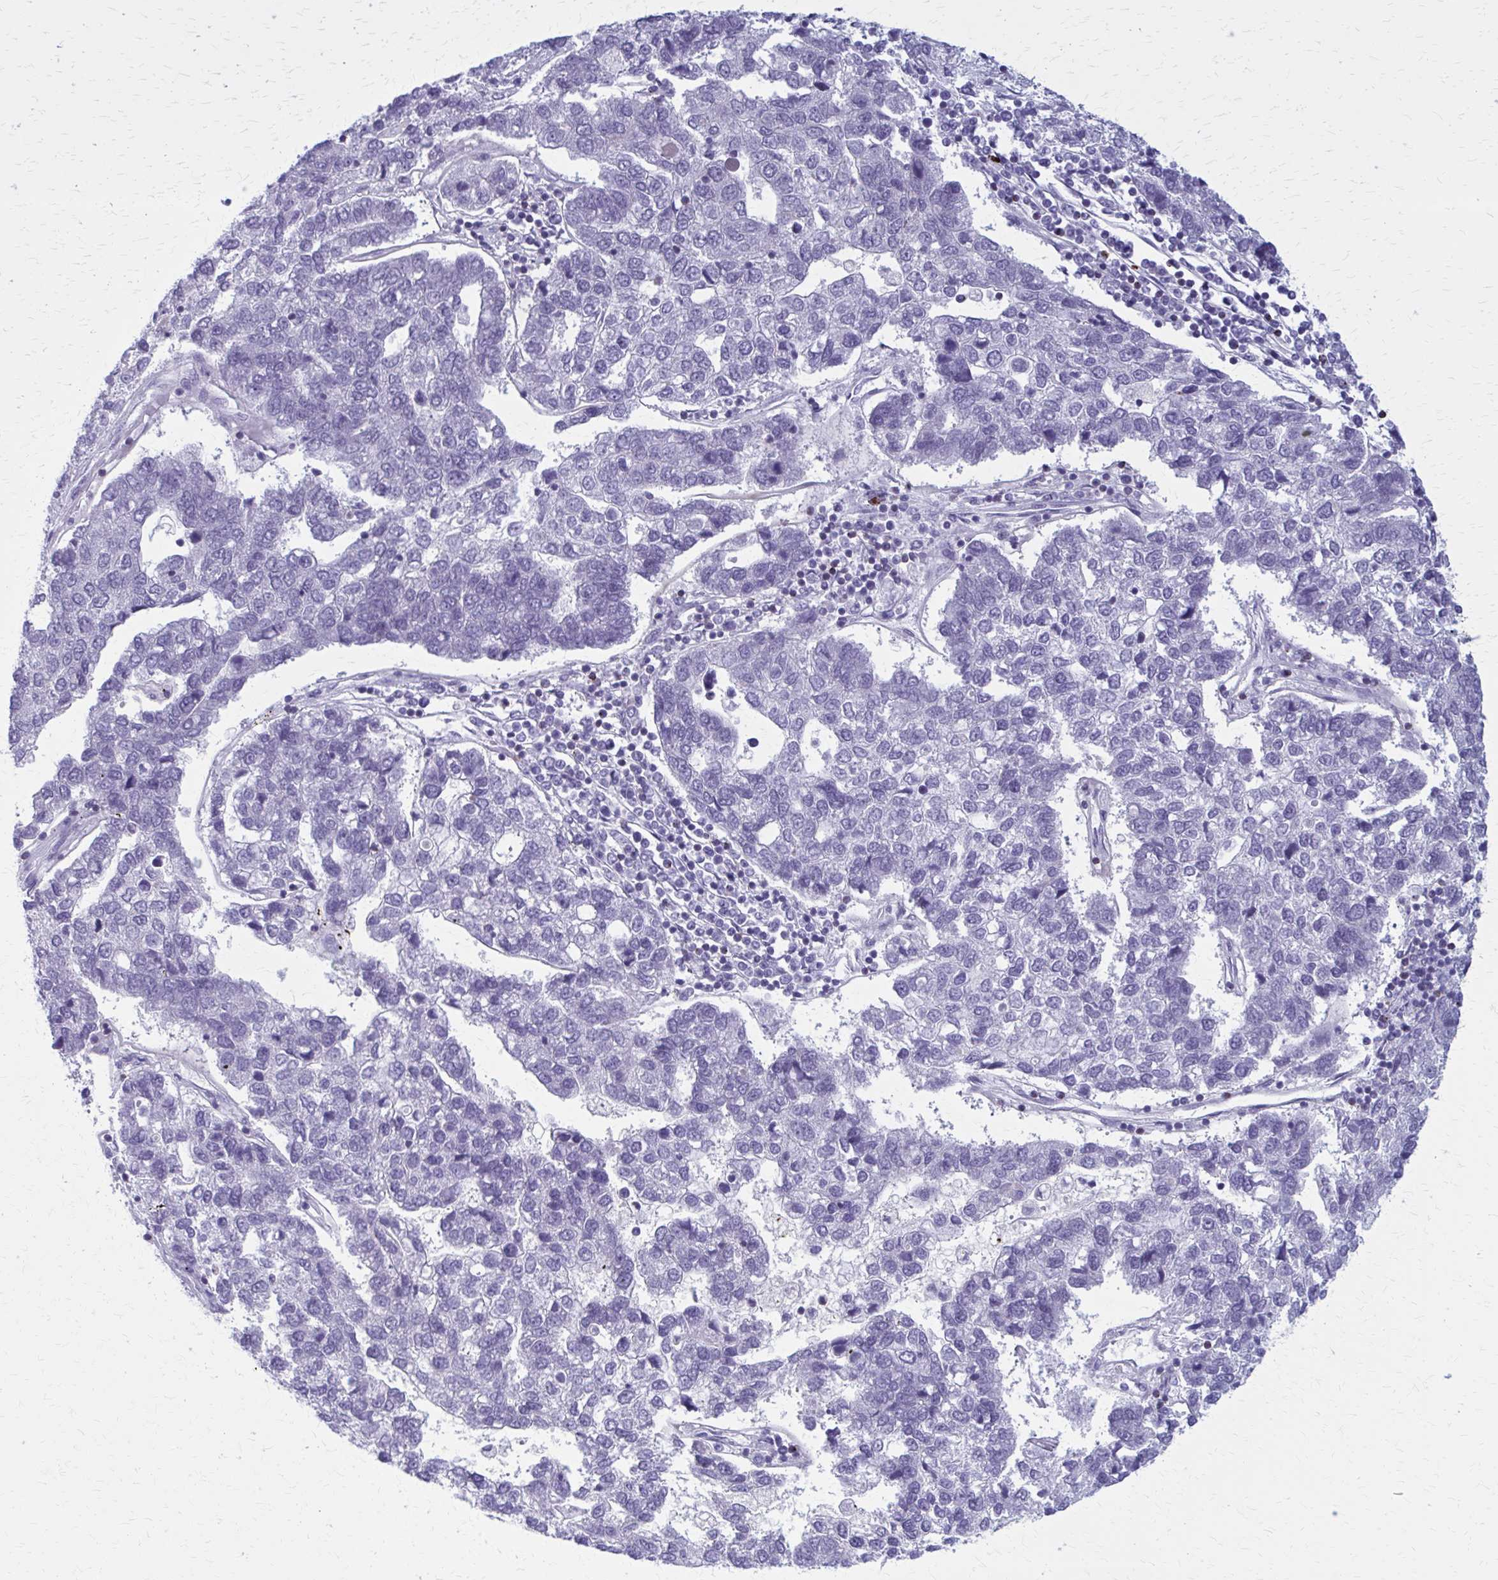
{"staining": {"intensity": "negative", "quantity": "none", "location": "none"}, "tissue": "pancreatic cancer", "cell_type": "Tumor cells", "image_type": "cancer", "snomed": [{"axis": "morphology", "description": "Adenocarcinoma, NOS"}, {"axis": "topography", "description": "Pancreas"}], "caption": "Immunohistochemistry photomicrograph of adenocarcinoma (pancreatic) stained for a protein (brown), which shows no positivity in tumor cells.", "gene": "PEDS1", "patient": {"sex": "female", "age": 61}}